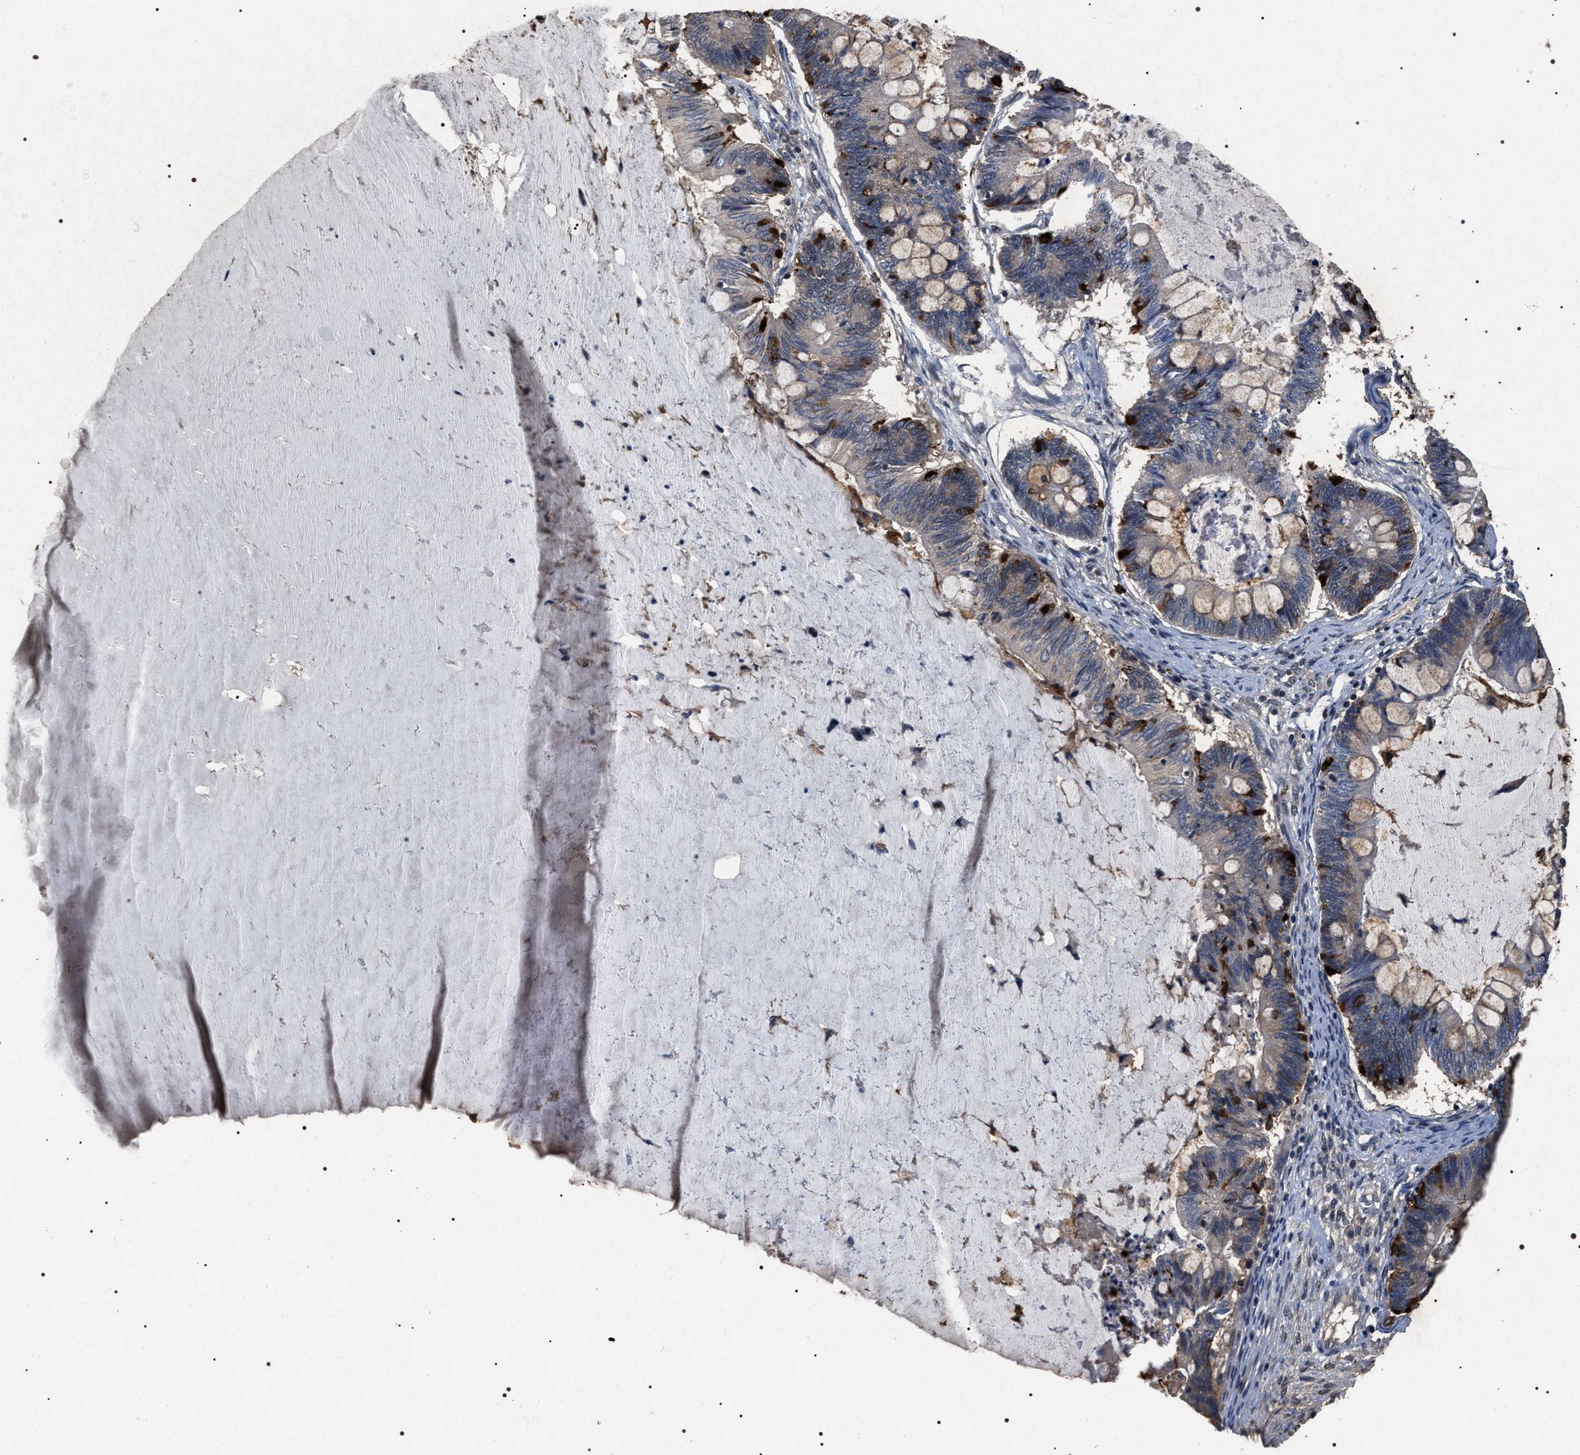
{"staining": {"intensity": "strong", "quantity": "<25%", "location": "cytoplasmic/membranous"}, "tissue": "ovarian cancer", "cell_type": "Tumor cells", "image_type": "cancer", "snomed": [{"axis": "morphology", "description": "Cystadenocarcinoma, mucinous, NOS"}, {"axis": "topography", "description": "Ovary"}], "caption": "The micrograph reveals immunohistochemical staining of ovarian cancer (mucinous cystadenocarcinoma). There is strong cytoplasmic/membranous expression is present in approximately <25% of tumor cells. The protein of interest is shown in brown color, while the nuclei are stained blue.", "gene": "UPF3A", "patient": {"sex": "female", "age": 61}}